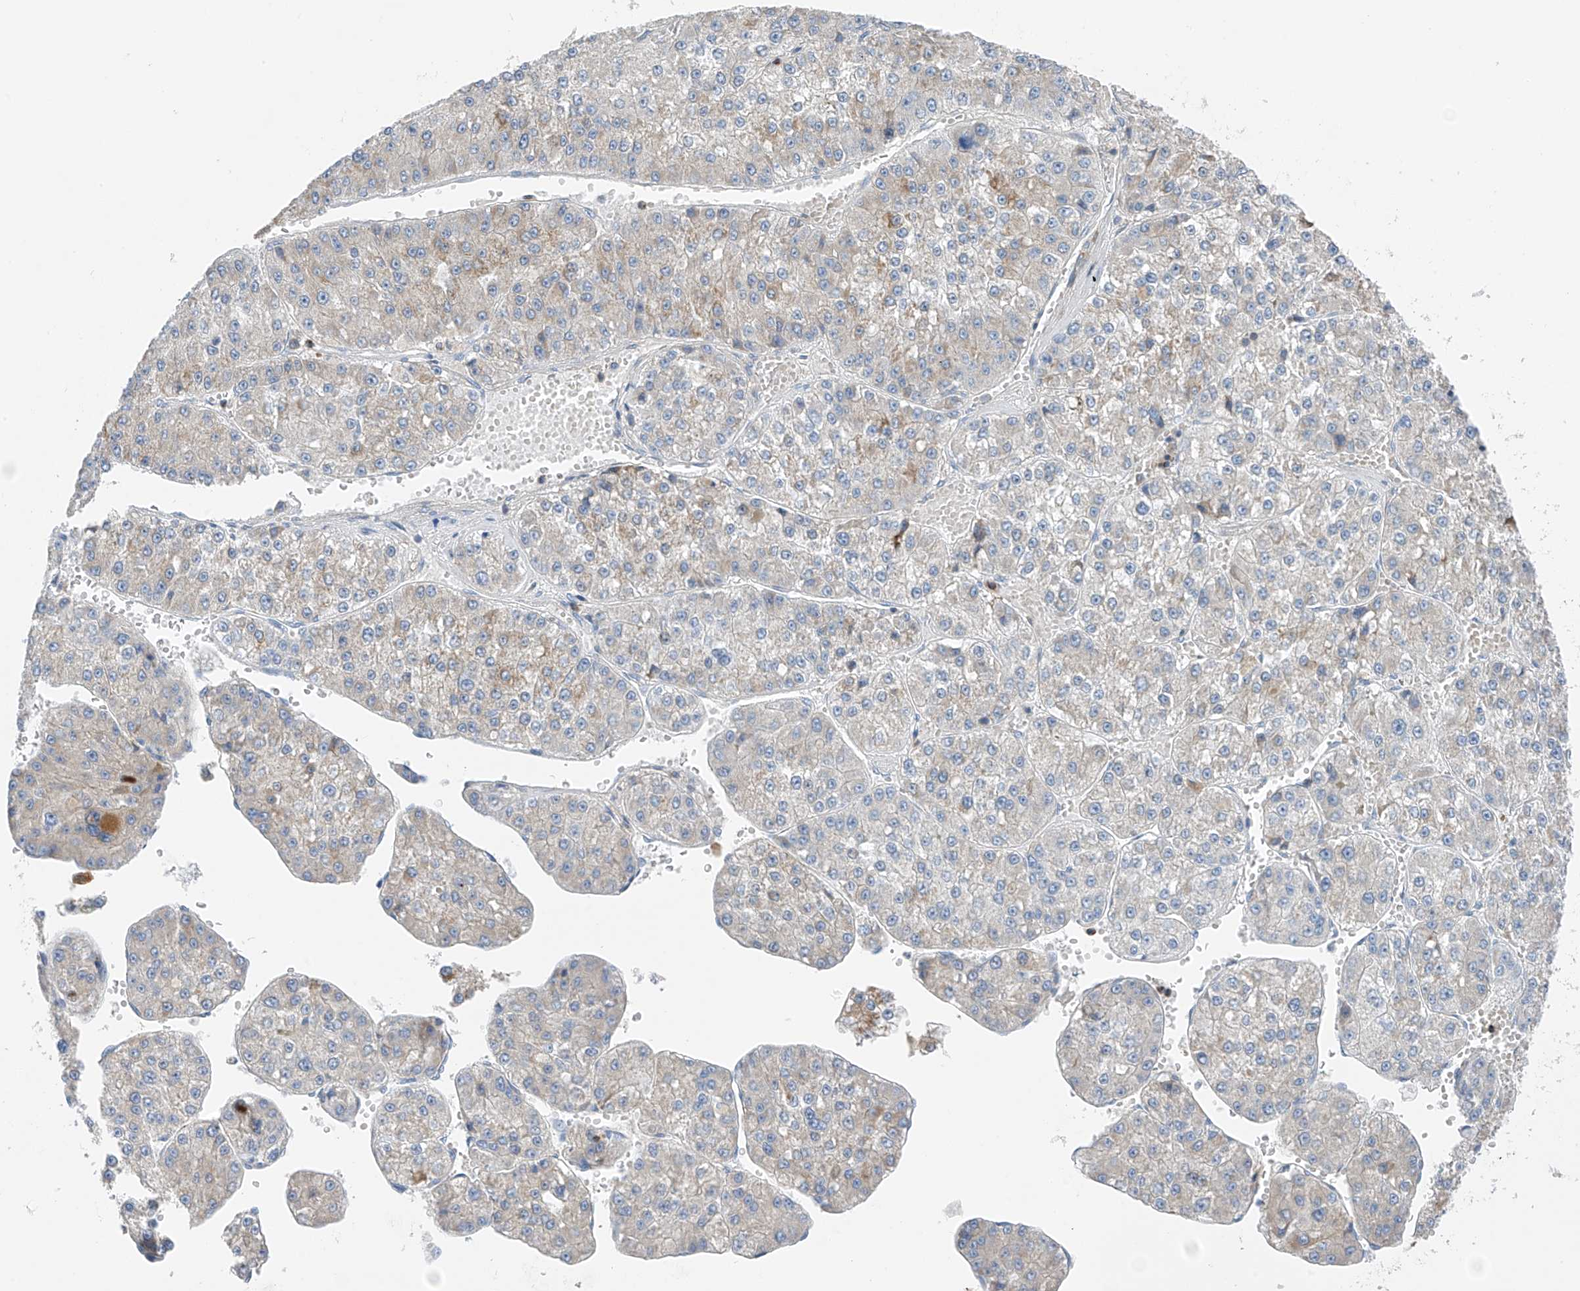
{"staining": {"intensity": "weak", "quantity": "<25%", "location": "cytoplasmic/membranous"}, "tissue": "liver cancer", "cell_type": "Tumor cells", "image_type": "cancer", "snomed": [{"axis": "morphology", "description": "Carcinoma, Hepatocellular, NOS"}, {"axis": "topography", "description": "Liver"}], "caption": "Immunohistochemical staining of human liver cancer (hepatocellular carcinoma) demonstrates no significant positivity in tumor cells.", "gene": "NALCN", "patient": {"sex": "female", "age": 73}}